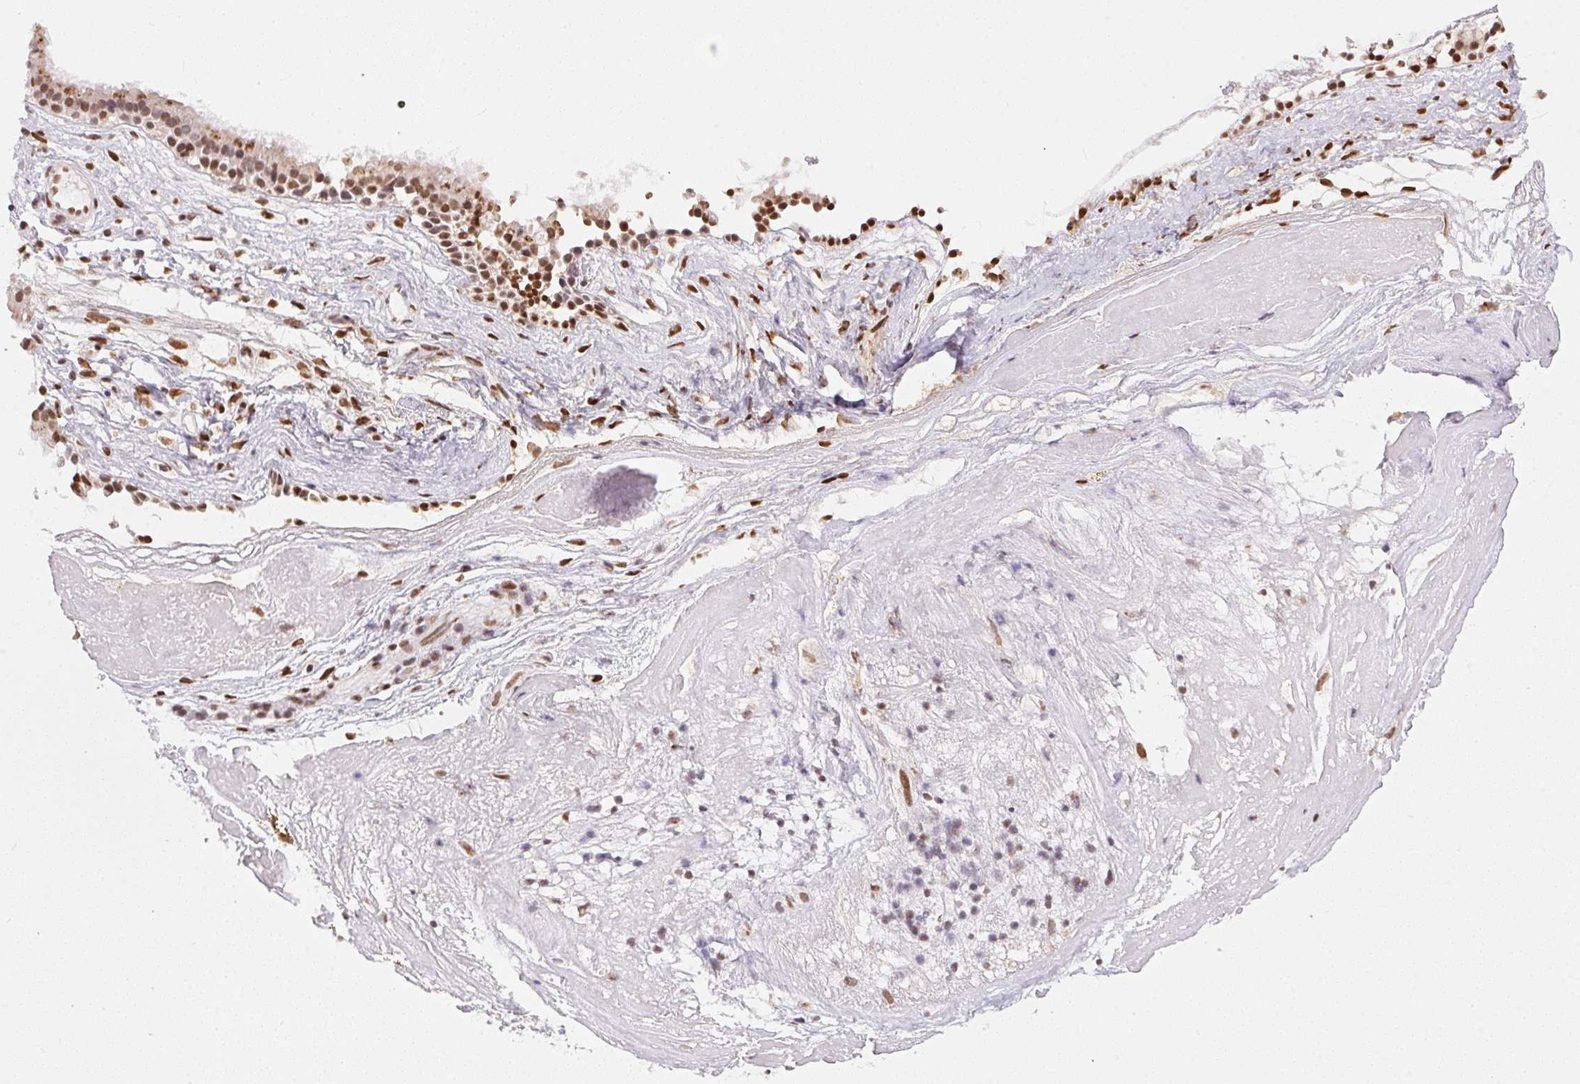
{"staining": {"intensity": "moderate", "quantity": ">75%", "location": "cytoplasmic/membranous,nuclear"}, "tissue": "nasopharynx", "cell_type": "Respiratory epithelial cells", "image_type": "normal", "snomed": [{"axis": "morphology", "description": "Normal tissue, NOS"}, {"axis": "topography", "description": "Nasopharynx"}], "caption": "This image demonstrates immunohistochemistry (IHC) staining of unremarkable nasopharynx, with medium moderate cytoplasmic/membranous,nuclear positivity in approximately >75% of respiratory epithelial cells.", "gene": "NFE2L1", "patient": {"sex": "male", "age": 24}}